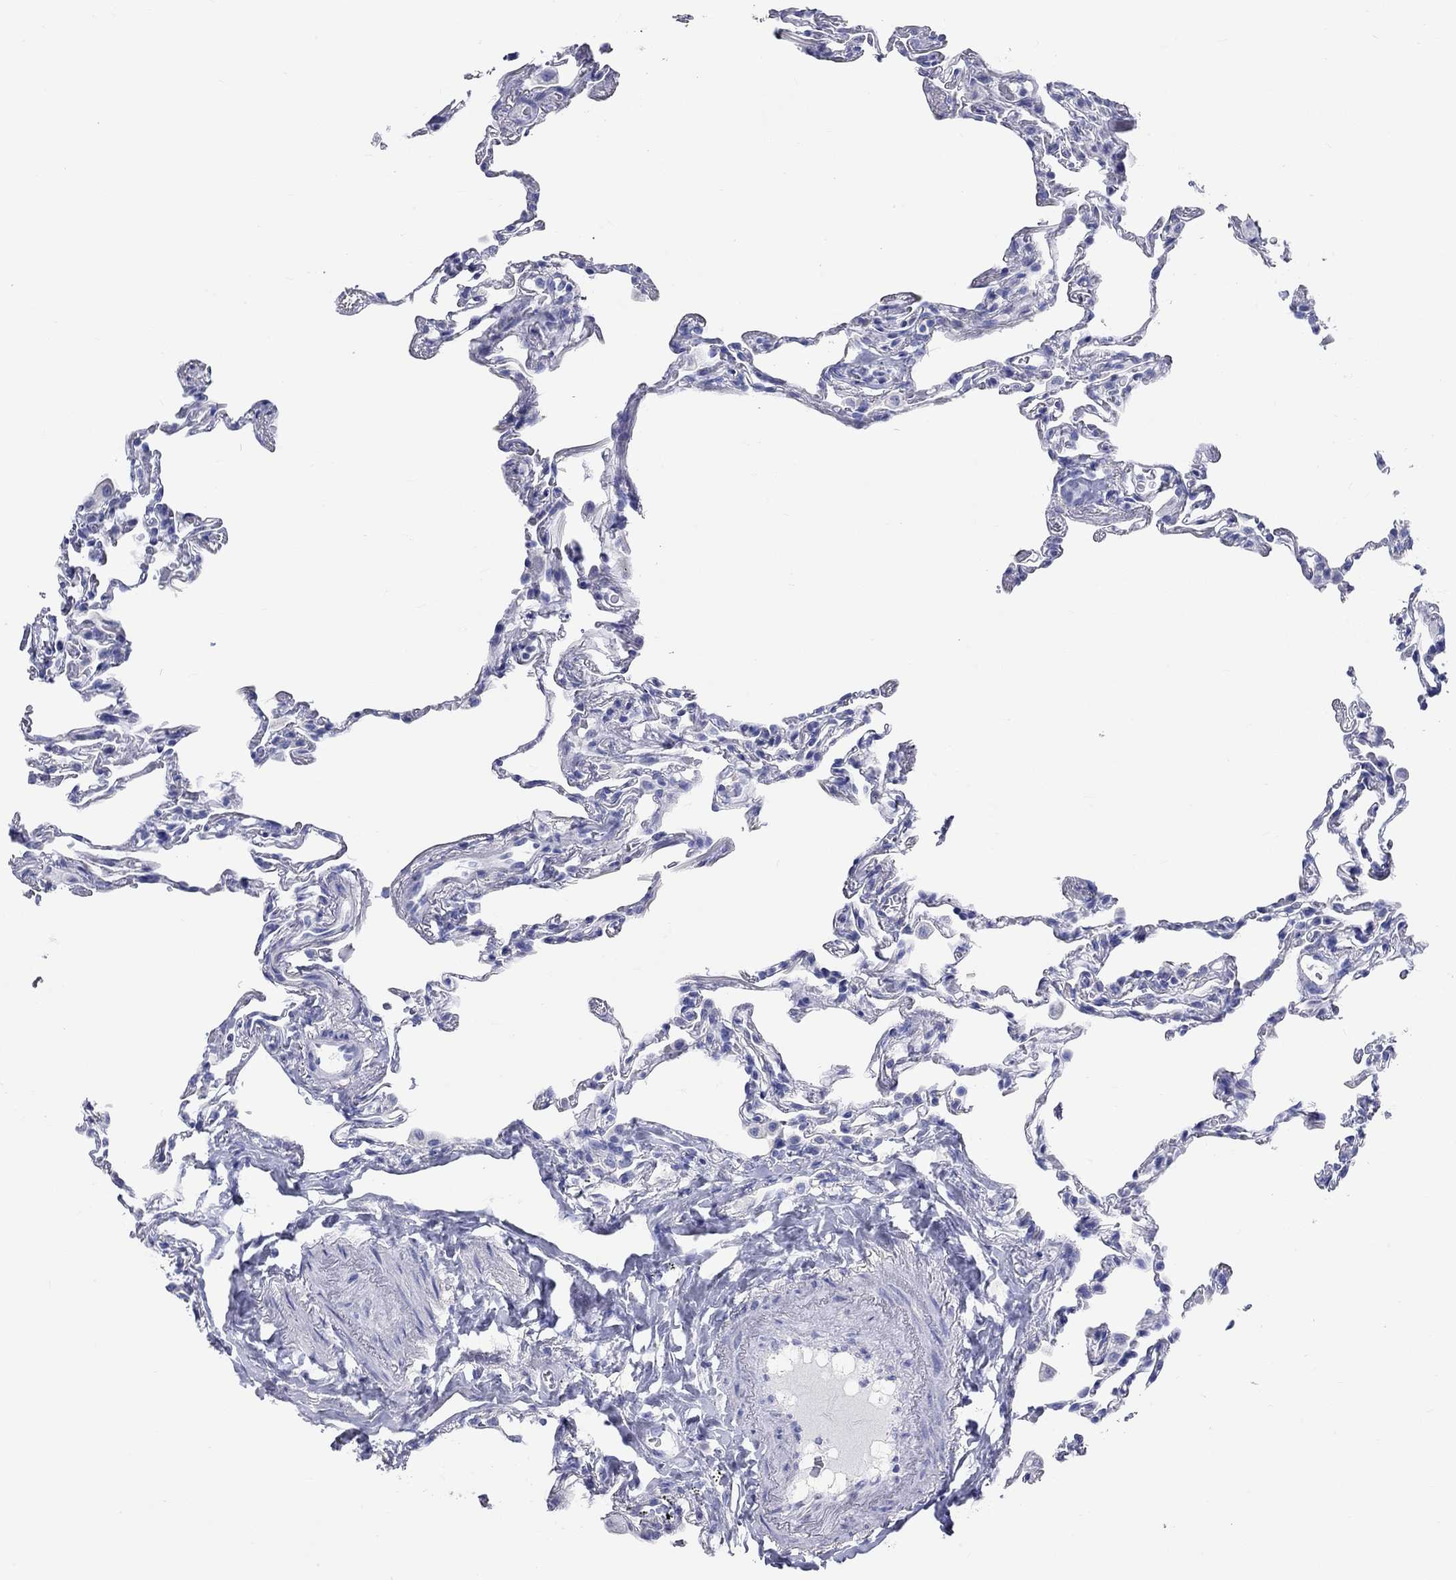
{"staining": {"intensity": "negative", "quantity": "none", "location": "none"}, "tissue": "lung", "cell_type": "Alveolar cells", "image_type": "normal", "snomed": [{"axis": "morphology", "description": "Normal tissue, NOS"}, {"axis": "topography", "description": "Lung"}], "caption": "A micrograph of lung stained for a protein exhibits no brown staining in alveolar cells. Nuclei are stained in blue.", "gene": "SPATA9", "patient": {"sex": "female", "age": 57}}